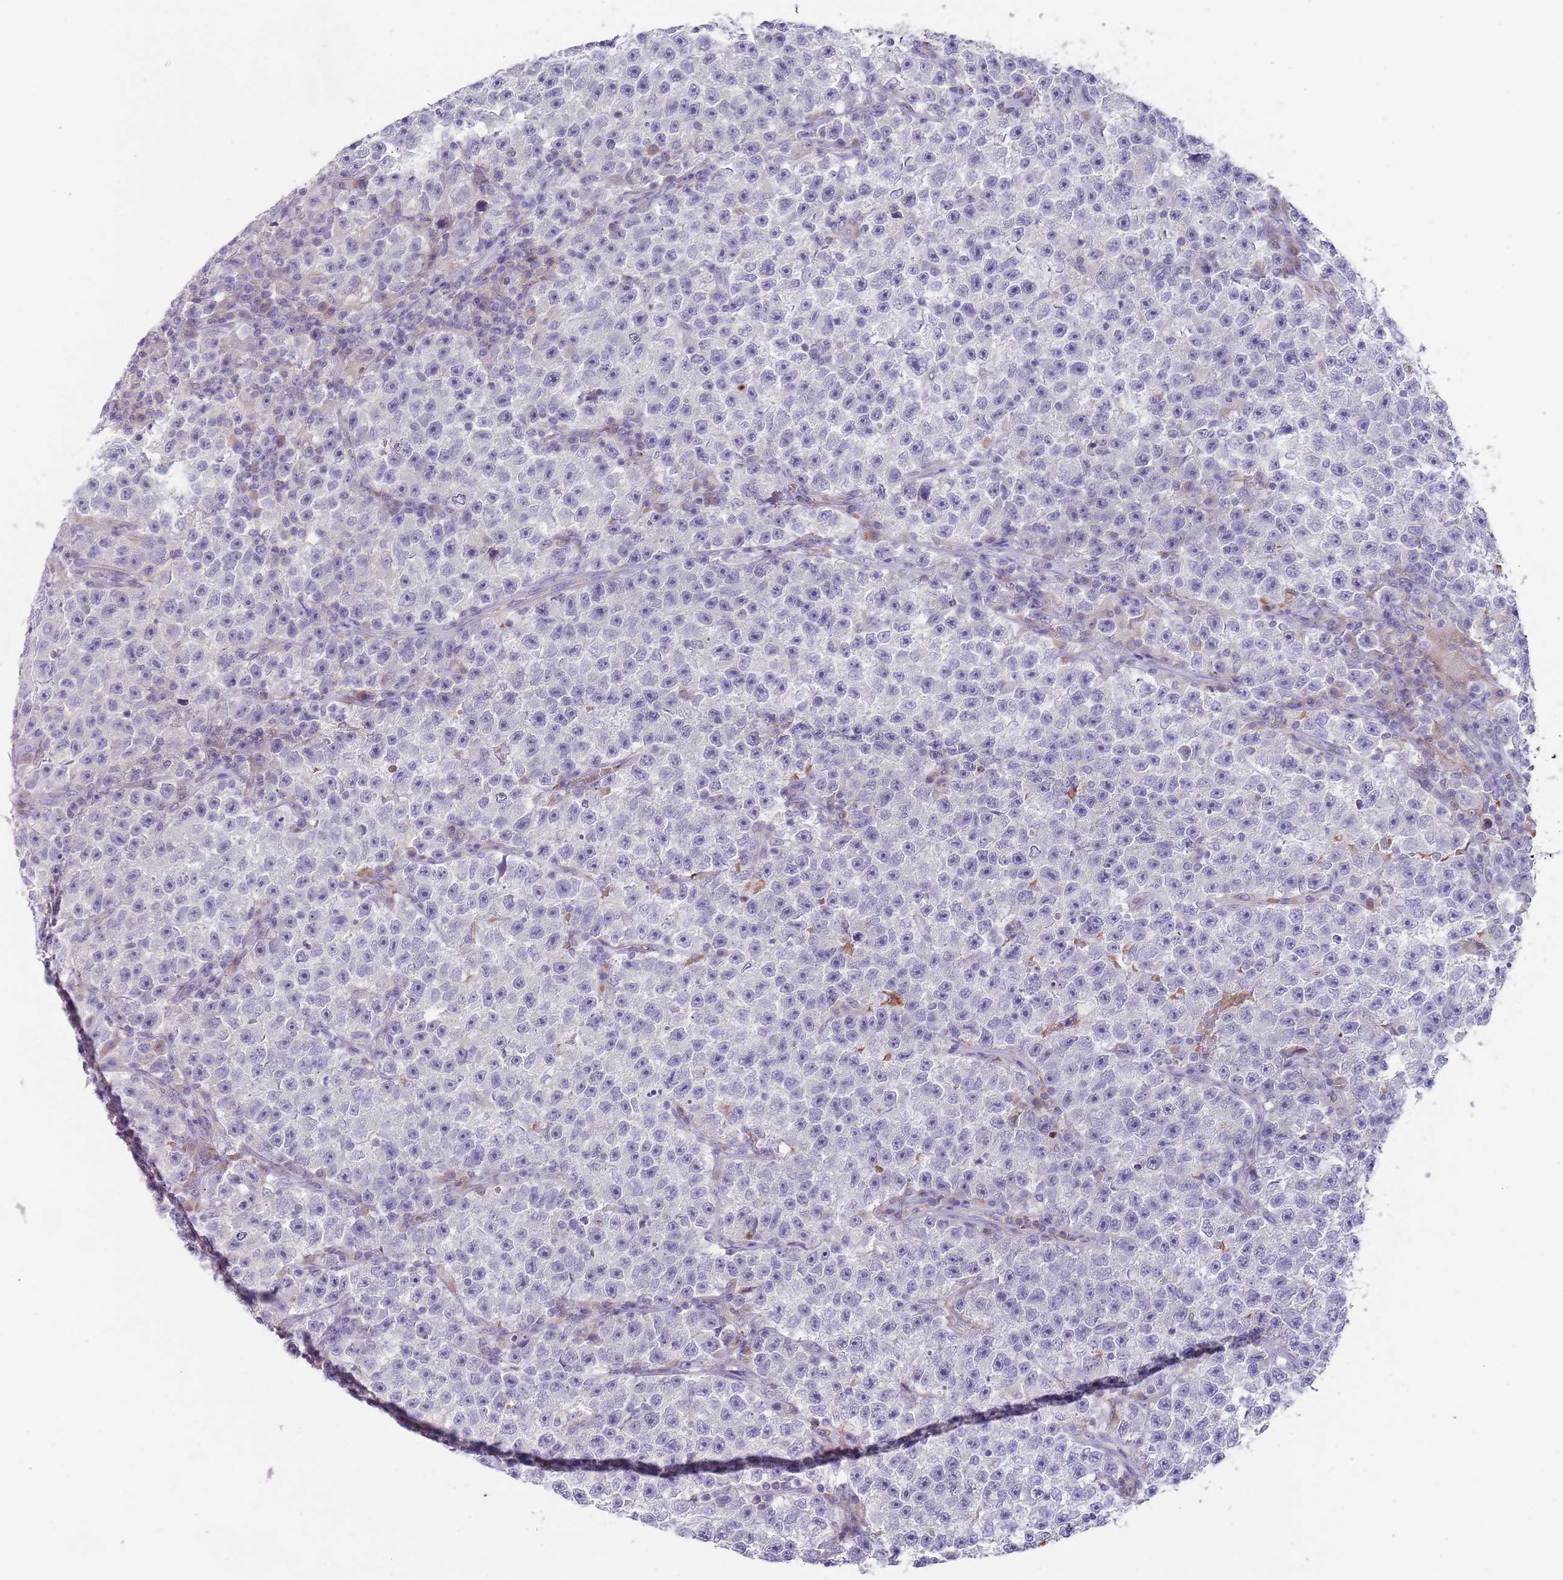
{"staining": {"intensity": "negative", "quantity": "none", "location": "none"}, "tissue": "testis cancer", "cell_type": "Tumor cells", "image_type": "cancer", "snomed": [{"axis": "morphology", "description": "Seminoma, NOS"}, {"axis": "topography", "description": "Testis"}], "caption": "DAB immunohistochemical staining of human seminoma (testis) demonstrates no significant positivity in tumor cells. (Stains: DAB (3,3'-diaminobenzidine) IHC with hematoxylin counter stain, Microscopy: brightfield microscopy at high magnification).", "gene": "PRAC1", "patient": {"sex": "male", "age": 22}}